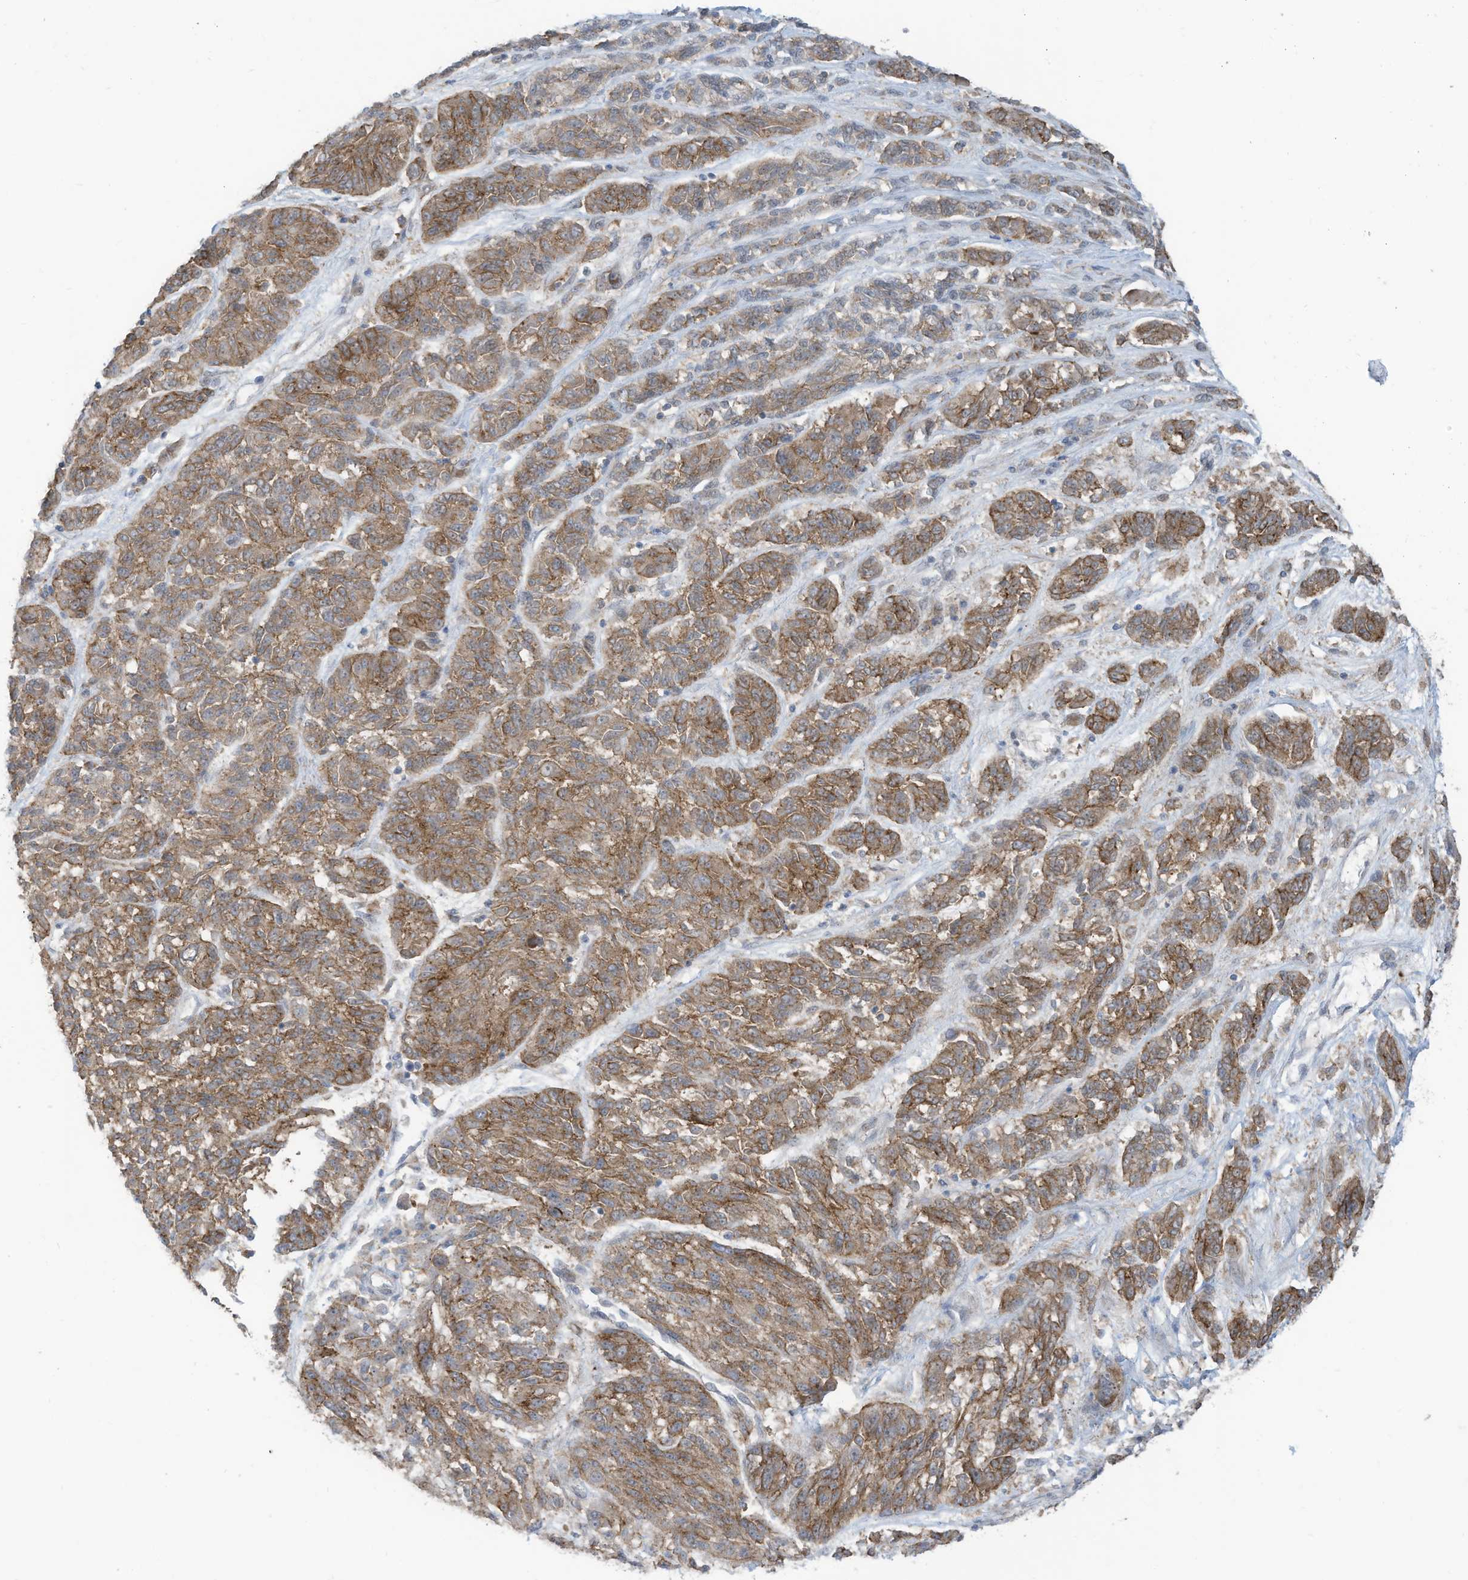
{"staining": {"intensity": "moderate", "quantity": ">75%", "location": "cytoplasmic/membranous"}, "tissue": "melanoma", "cell_type": "Tumor cells", "image_type": "cancer", "snomed": [{"axis": "morphology", "description": "Malignant melanoma, NOS"}, {"axis": "topography", "description": "Skin"}], "caption": "DAB immunohistochemical staining of human melanoma displays moderate cytoplasmic/membranous protein positivity in approximately >75% of tumor cells.", "gene": "DZIP3", "patient": {"sex": "male", "age": 53}}